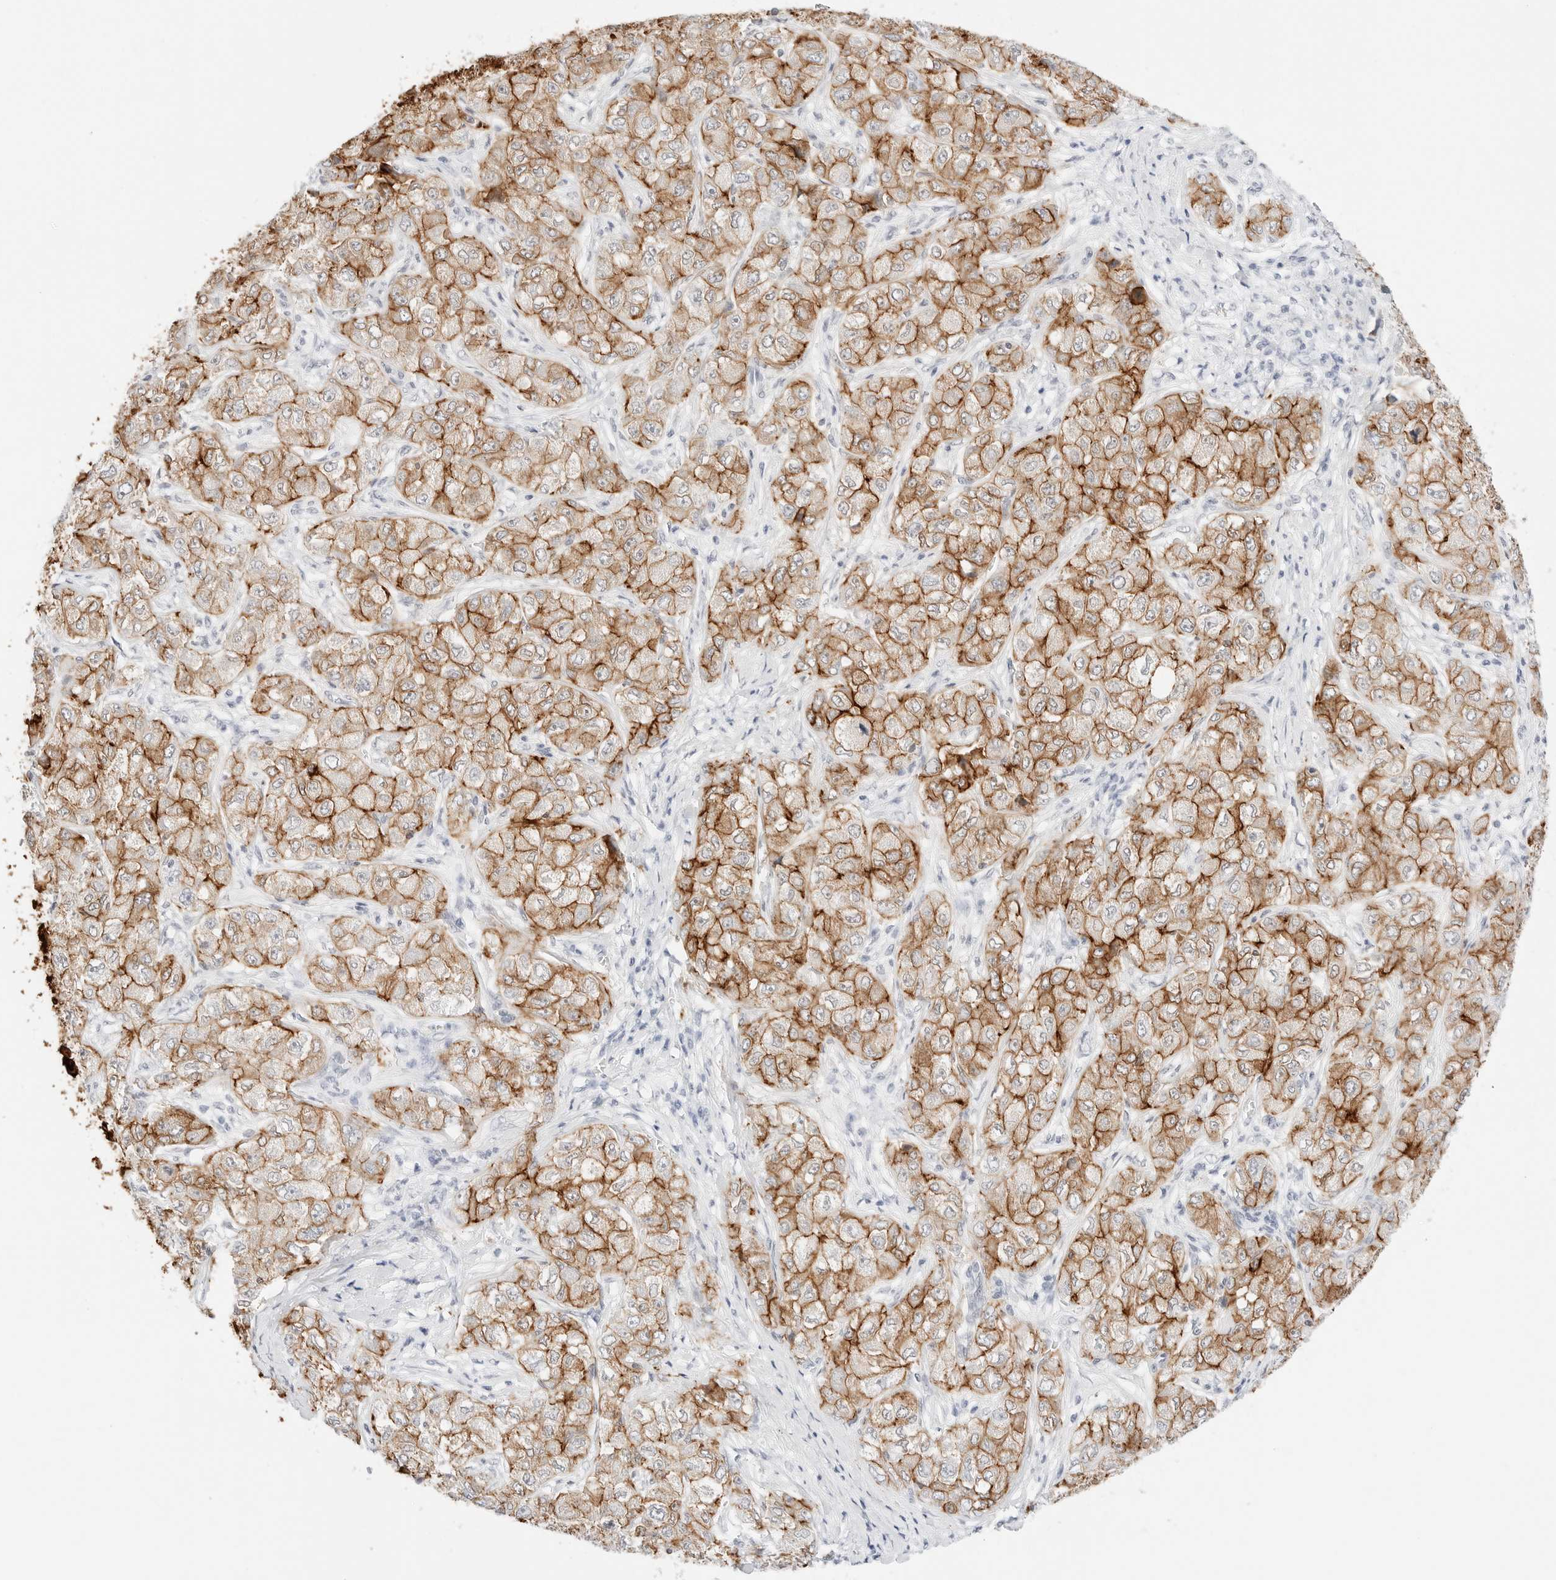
{"staining": {"intensity": "moderate", "quantity": ">75%", "location": "cytoplasmic/membranous"}, "tissue": "liver cancer", "cell_type": "Tumor cells", "image_type": "cancer", "snomed": [{"axis": "morphology", "description": "Carcinoma, Hepatocellular, NOS"}, {"axis": "topography", "description": "Liver"}], "caption": "Human liver cancer stained with a brown dye shows moderate cytoplasmic/membranous positive positivity in approximately >75% of tumor cells.", "gene": "CDH1", "patient": {"sex": "male", "age": 80}}